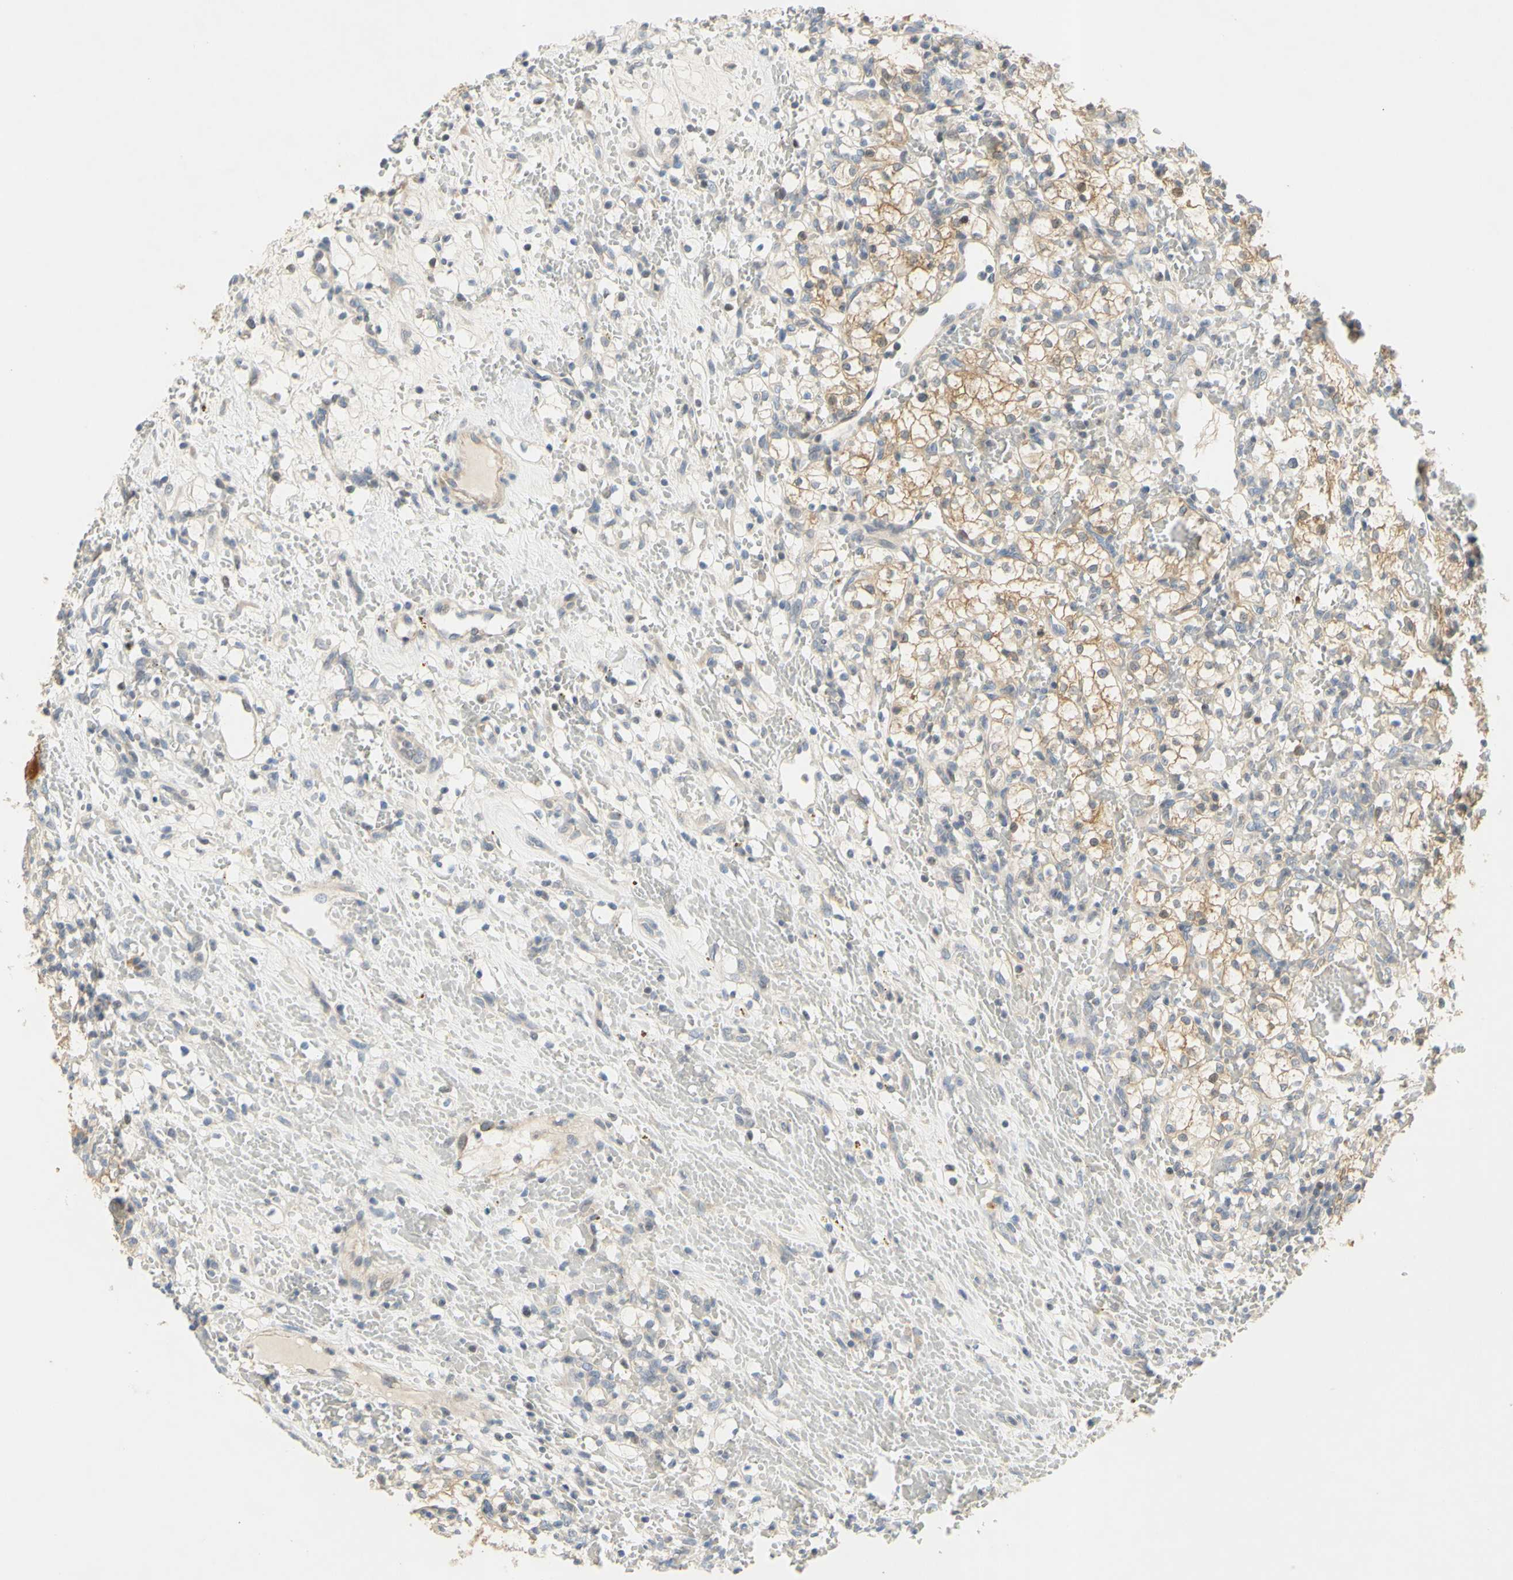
{"staining": {"intensity": "moderate", "quantity": "25%-75%", "location": "cytoplasmic/membranous"}, "tissue": "renal cancer", "cell_type": "Tumor cells", "image_type": "cancer", "snomed": [{"axis": "morphology", "description": "Adenocarcinoma, NOS"}, {"axis": "topography", "description": "Kidney"}], "caption": "Immunohistochemical staining of human adenocarcinoma (renal) displays medium levels of moderate cytoplasmic/membranous expression in approximately 25%-75% of tumor cells.", "gene": "CCNB2", "patient": {"sex": "female", "age": 60}}